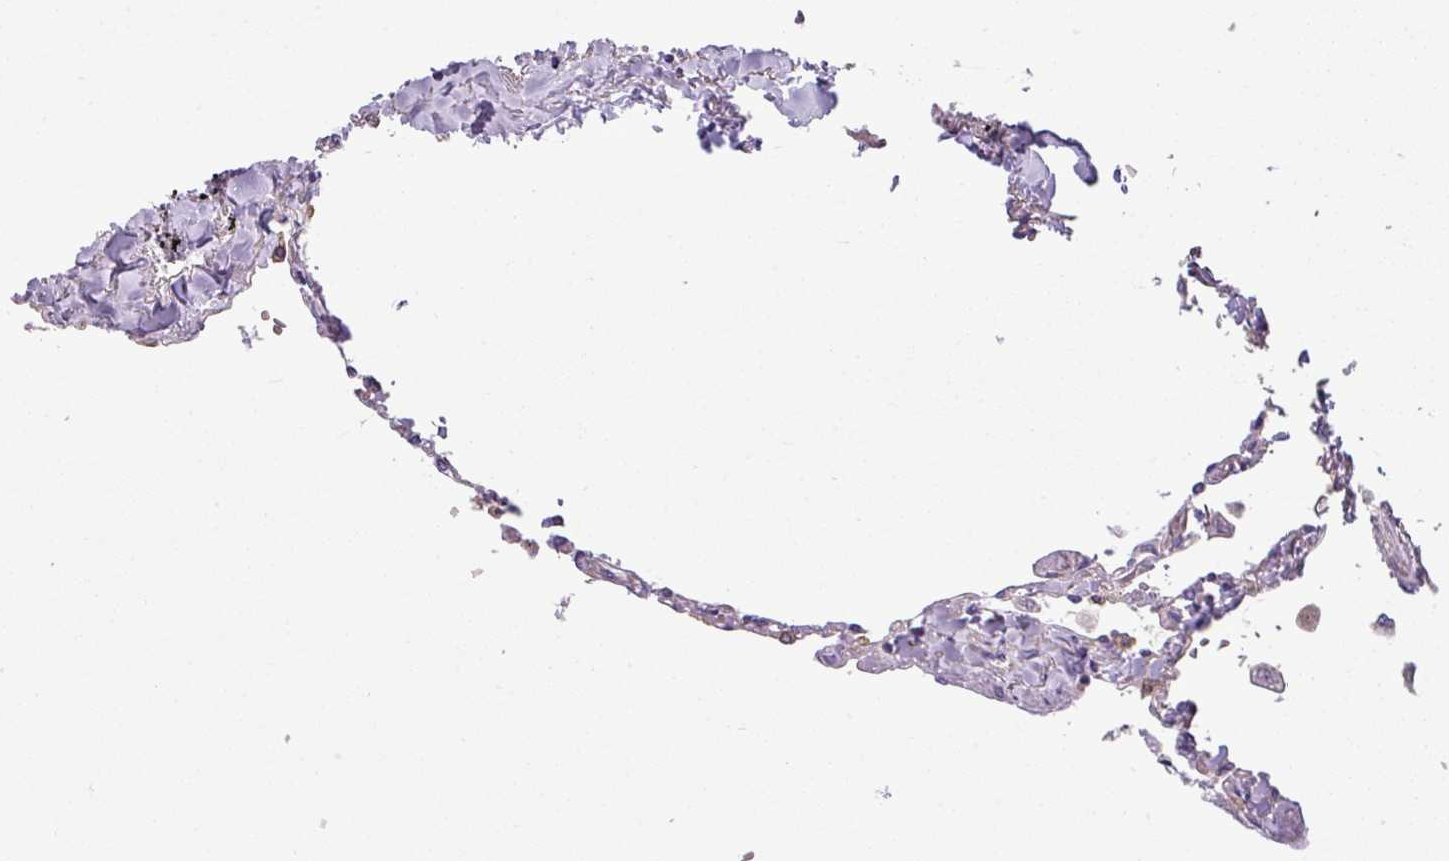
{"staining": {"intensity": "weak", "quantity": "<25%", "location": "cytoplasmic/membranous"}, "tissue": "lung", "cell_type": "Alveolar cells", "image_type": "normal", "snomed": [{"axis": "morphology", "description": "Normal tissue, NOS"}, {"axis": "topography", "description": "Lung"}], "caption": "This is an immunohistochemistry micrograph of benign human lung. There is no expression in alveolar cells.", "gene": "SLC23A2", "patient": {"sex": "female", "age": 67}}